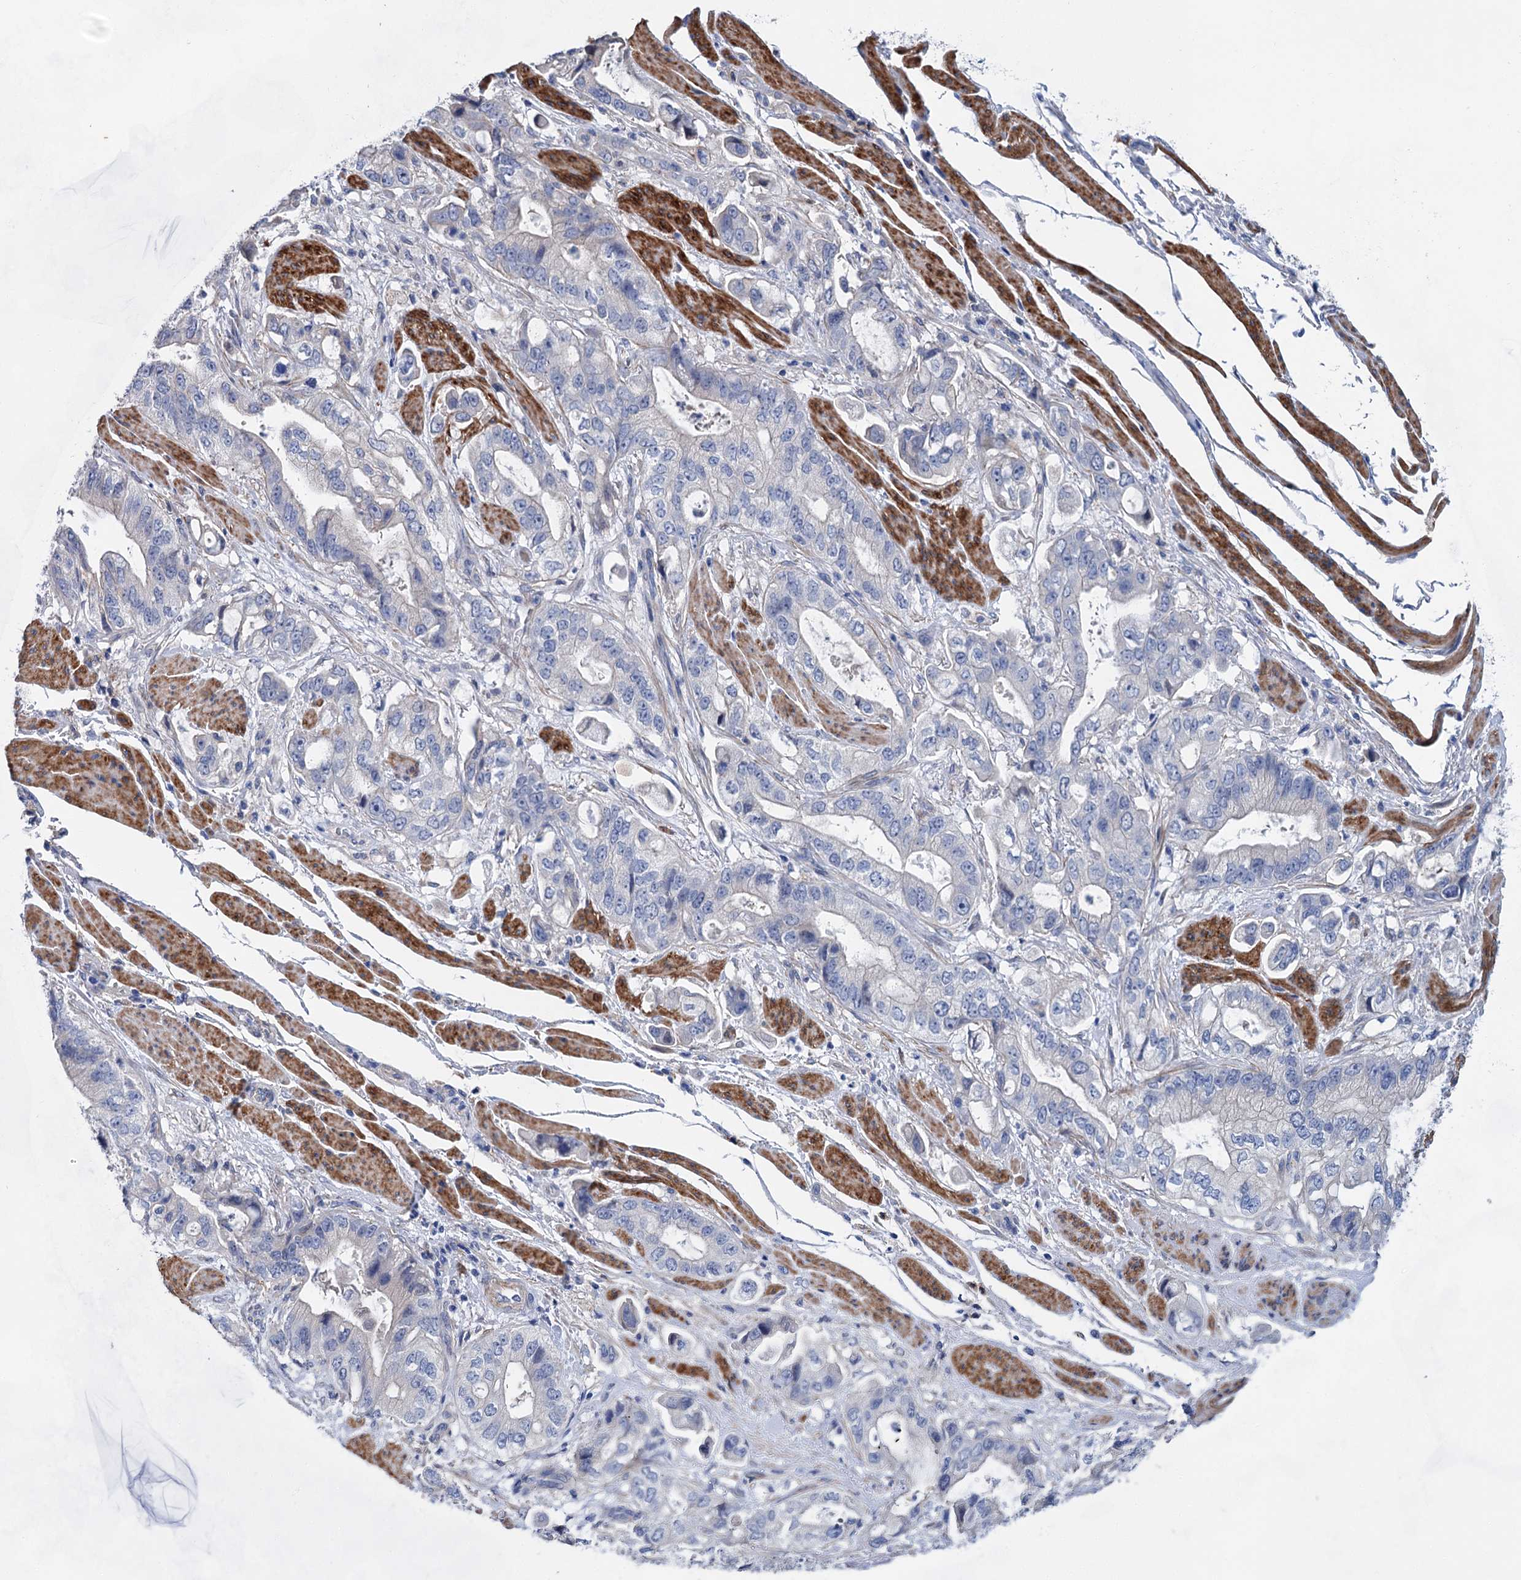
{"staining": {"intensity": "negative", "quantity": "none", "location": "none"}, "tissue": "stomach cancer", "cell_type": "Tumor cells", "image_type": "cancer", "snomed": [{"axis": "morphology", "description": "Adenocarcinoma, NOS"}, {"axis": "topography", "description": "Stomach"}], "caption": "High power microscopy micrograph of an immunohistochemistry (IHC) histopathology image of stomach cancer (adenocarcinoma), revealing no significant positivity in tumor cells. (DAB (3,3'-diaminobenzidine) IHC visualized using brightfield microscopy, high magnification).", "gene": "GPR155", "patient": {"sex": "male", "age": 62}}